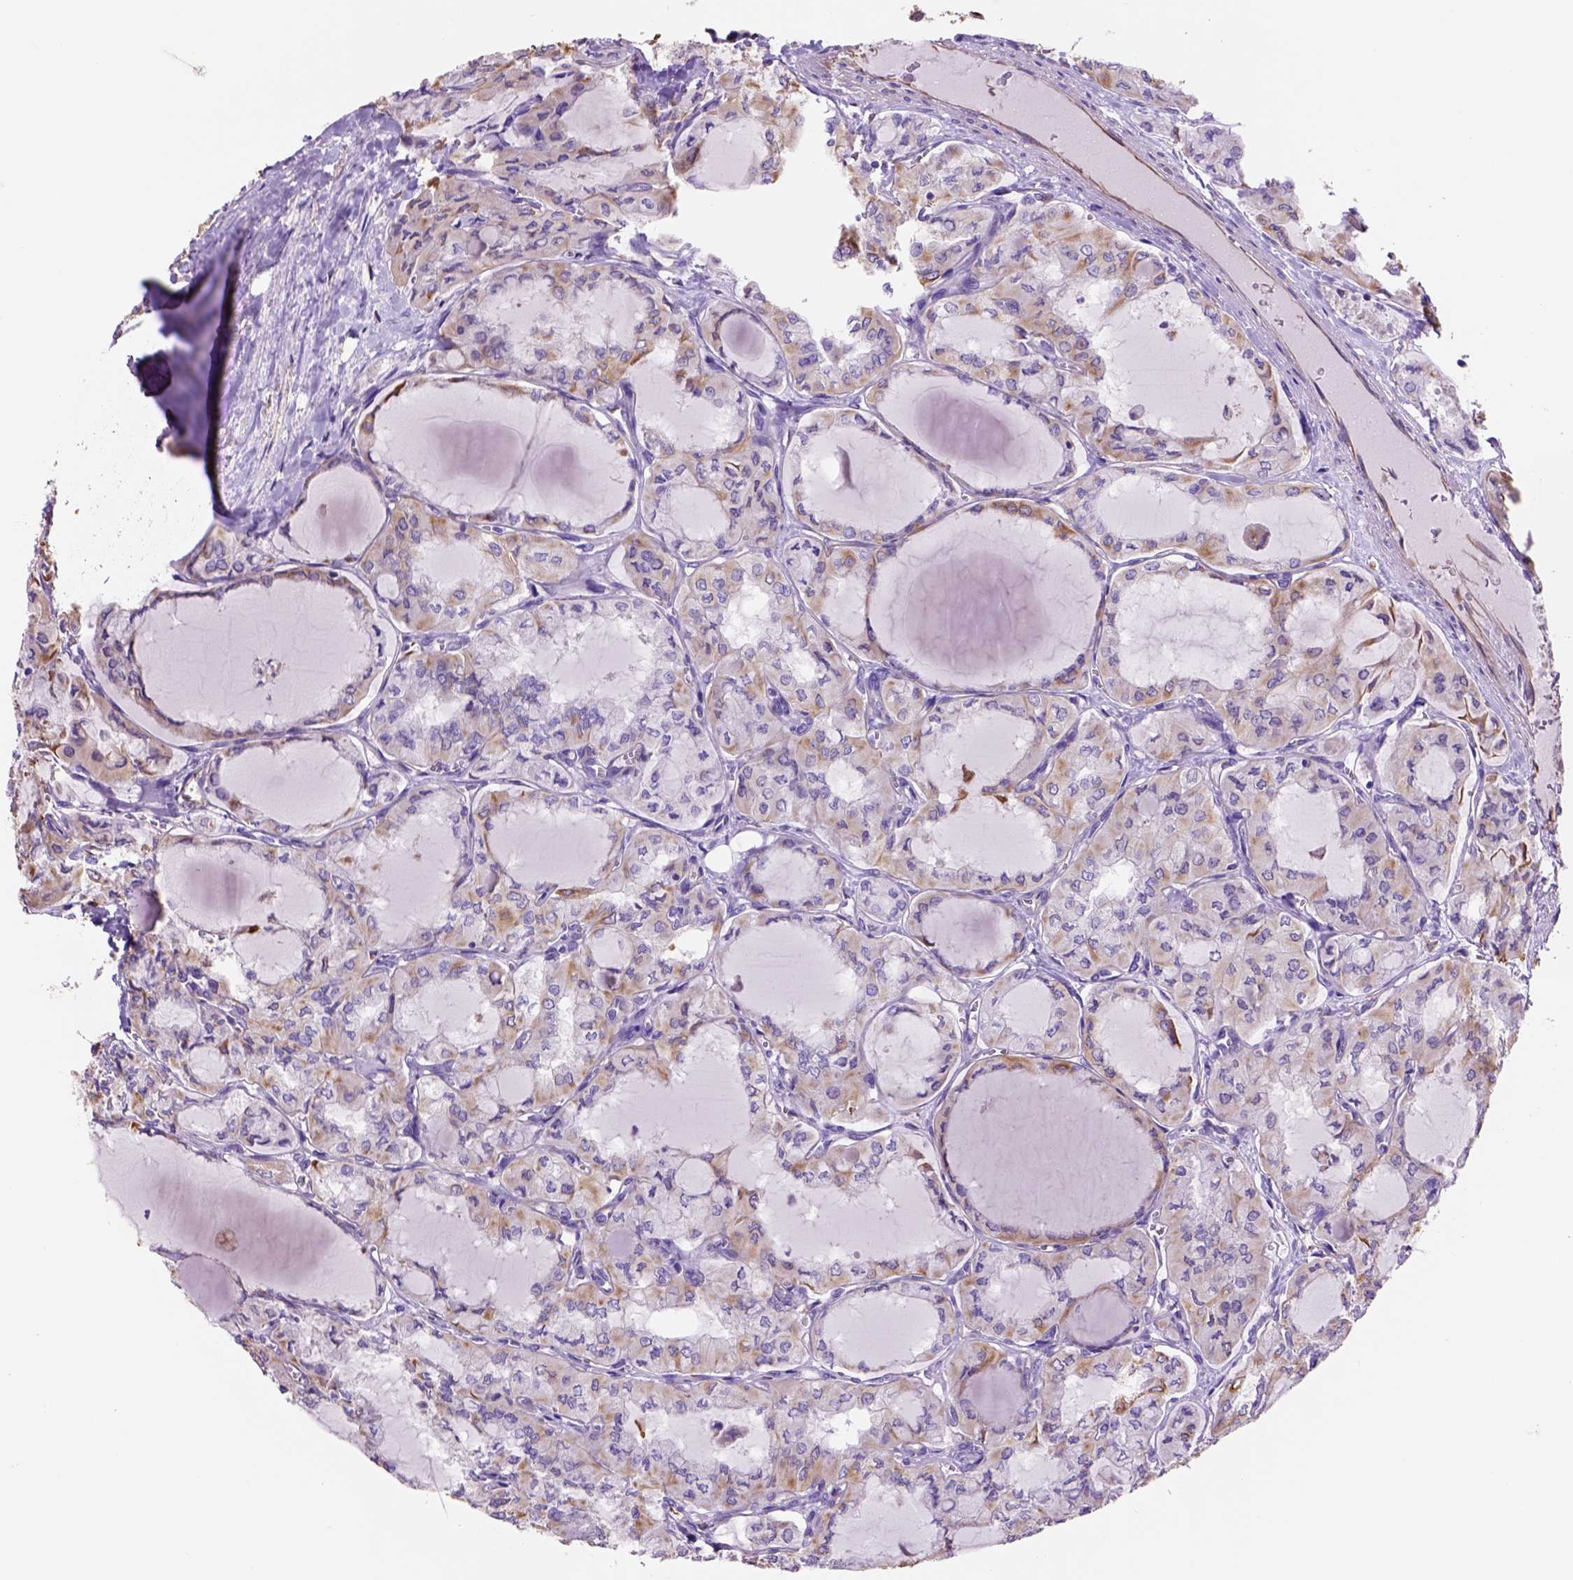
{"staining": {"intensity": "weak", "quantity": "25%-75%", "location": "cytoplasmic/membranous"}, "tissue": "thyroid cancer", "cell_type": "Tumor cells", "image_type": "cancer", "snomed": [{"axis": "morphology", "description": "Papillary adenocarcinoma, NOS"}, {"axis": "topography", "description": "Thyroid gland"}], "caption": "Tumor cells exhibit weak cytoplasmic/membranous positivity in approximately 25%-75% of cells in thyroid cancer.", "gene": "ZZZ3", "patient": {"sex": "male", "age": 20}}